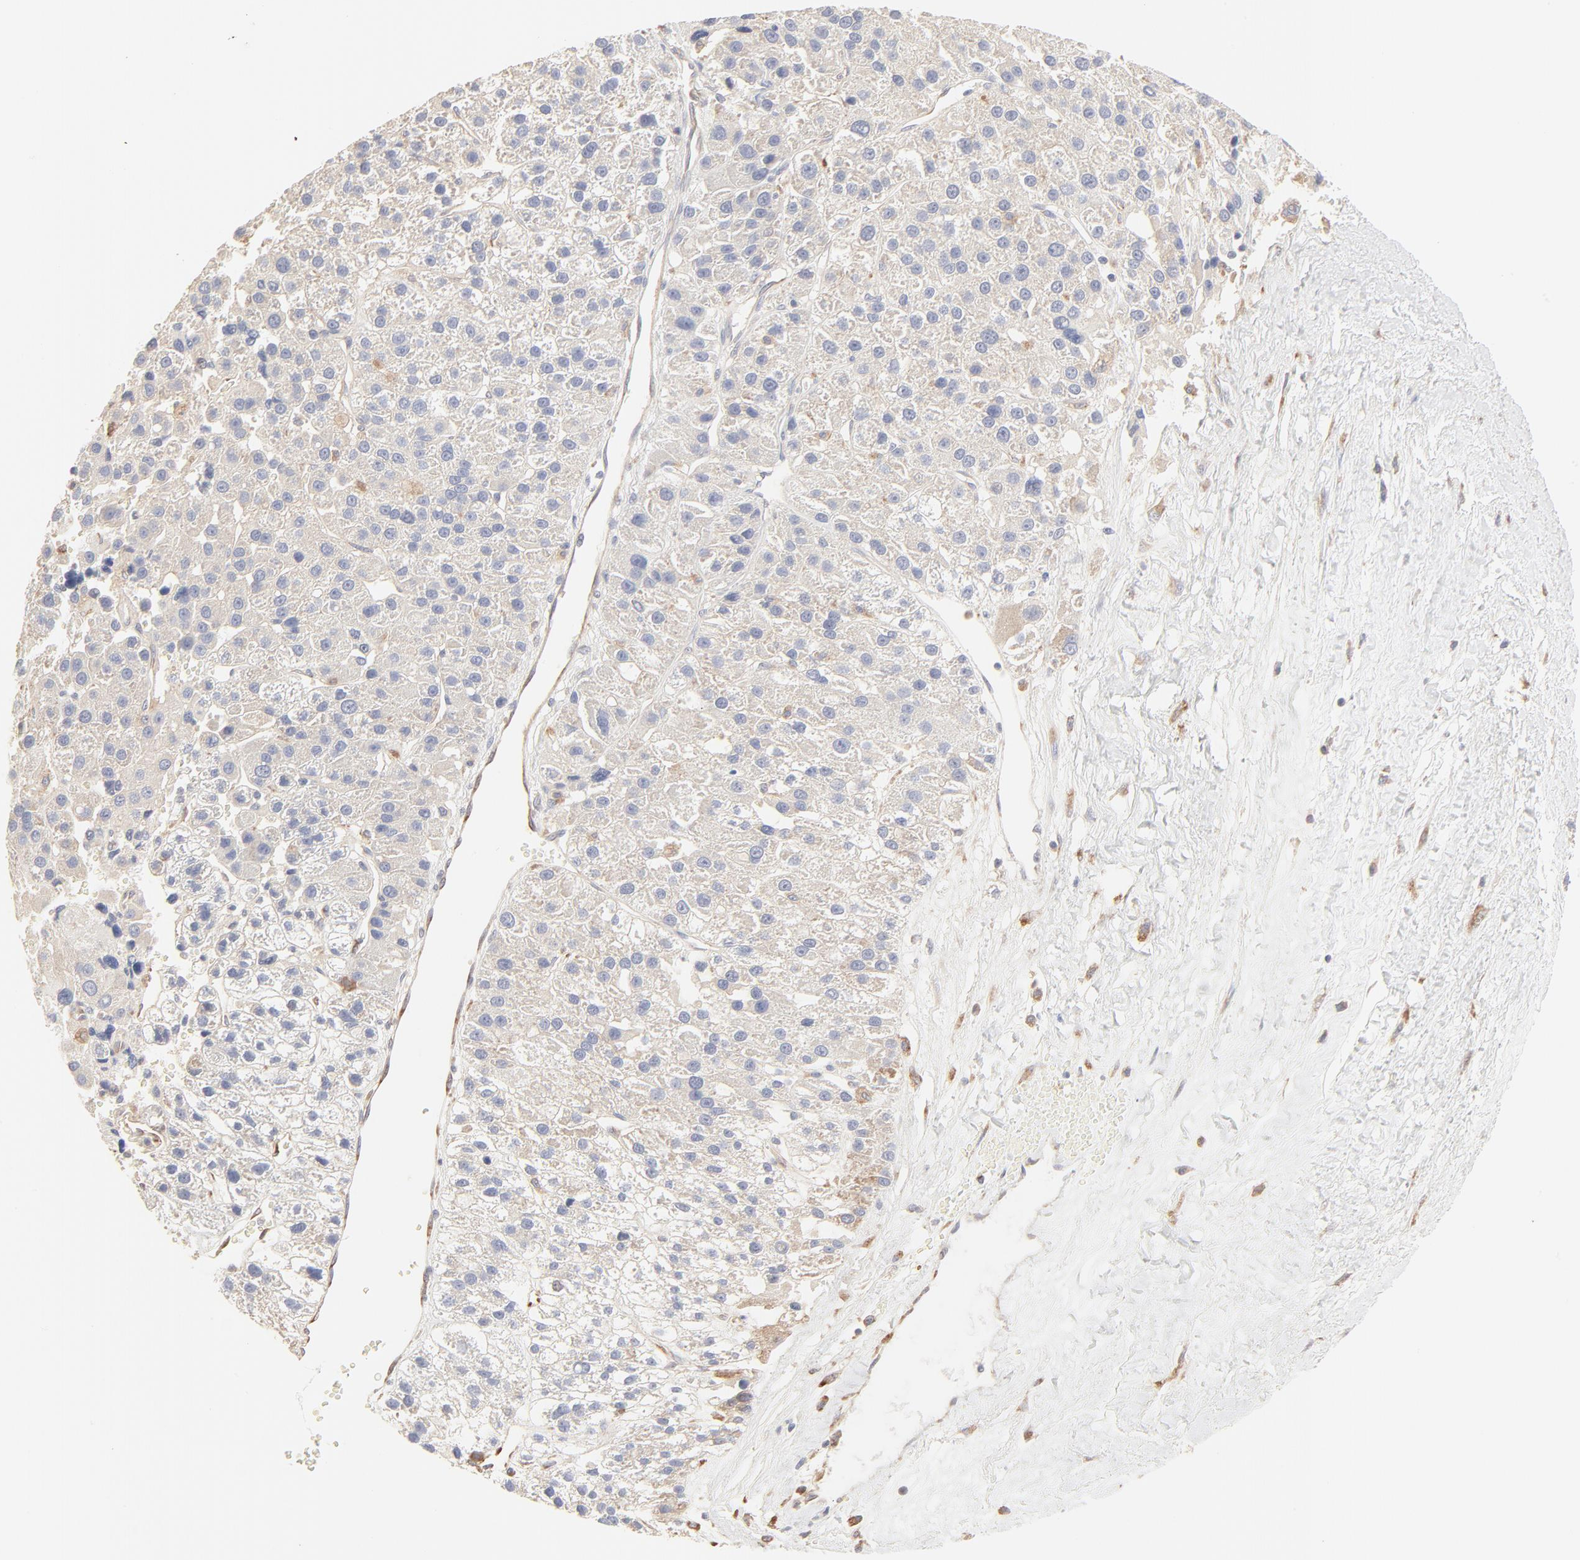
{"staining": {"intensity": "negative", "quantity": "none", "location": "none"}, "tissue": "liver cancer", "cell_type": "Tumor cells", "image_type": "cancer", "snomed": [{"axis": "morphology", "description": "Carcinoma, Hepatocellular, NOS"}, {"axis": "topography", "description": "Liver"}], "caption": "There is no significant expression in tumor cells of liver hepatocellular carcinoma.", "gene": "RPS20", "patient": {"sex": "female", "age": 85}}